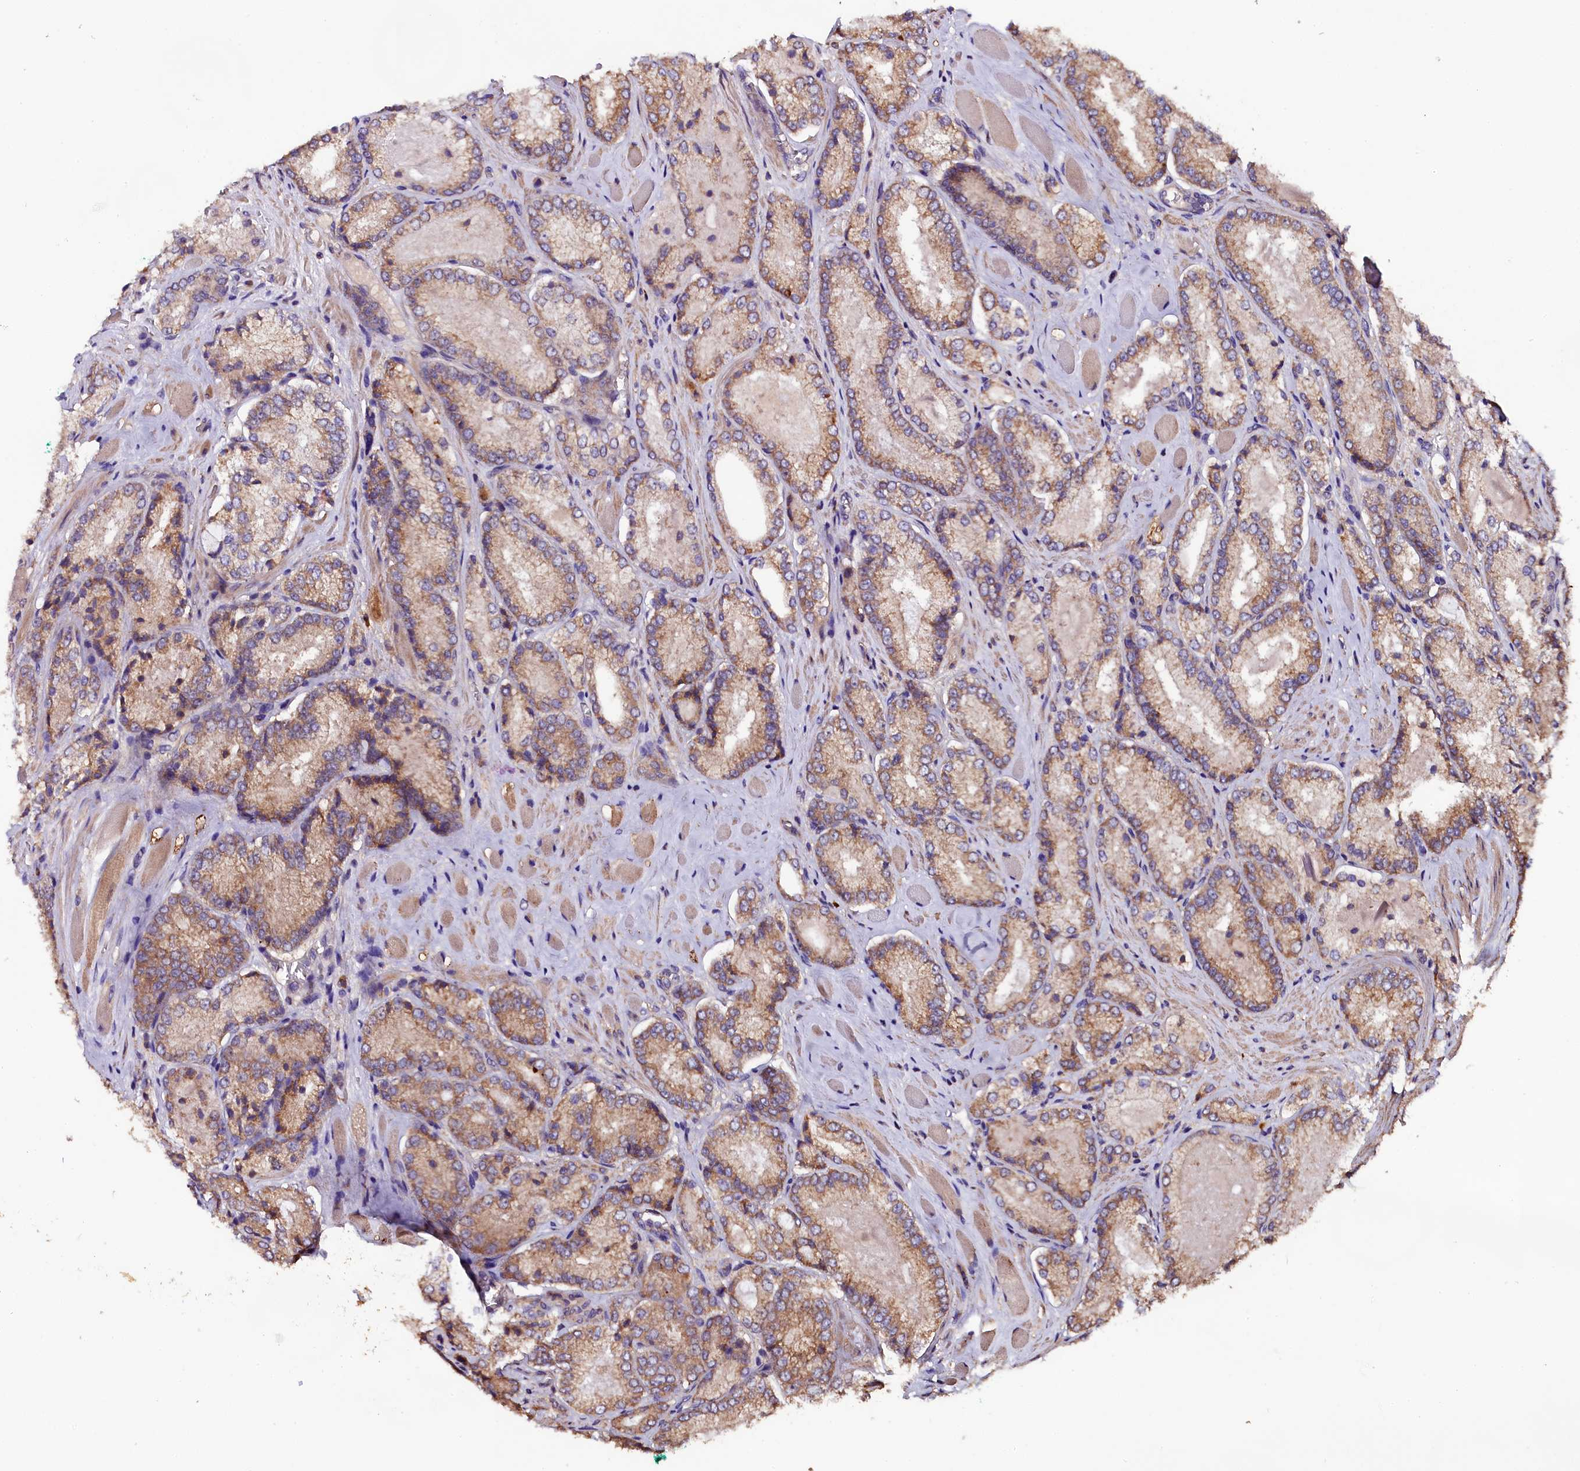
{"staining": {"intensity": "moderate", "quantity": ">75%", "location": "cytoplasmic/membranous"}, "tissue": "prostate cancer", "cell_type": "Tumor cells", "image_type": "cancer", "snomed": [{"axis": "morphology", "description": "Adenocarcinoma, Low grade"}, {"axis": "topography", "description": "Prostate"}], "caption": "This image displays immunohistochemistry staining of prostate cancer, with medium moderate cytoplasmic/membranous staining in approximately >75% of tumor cells.", "gene": "ENKD1", "patient": {"sex": "male", "age": 74}}